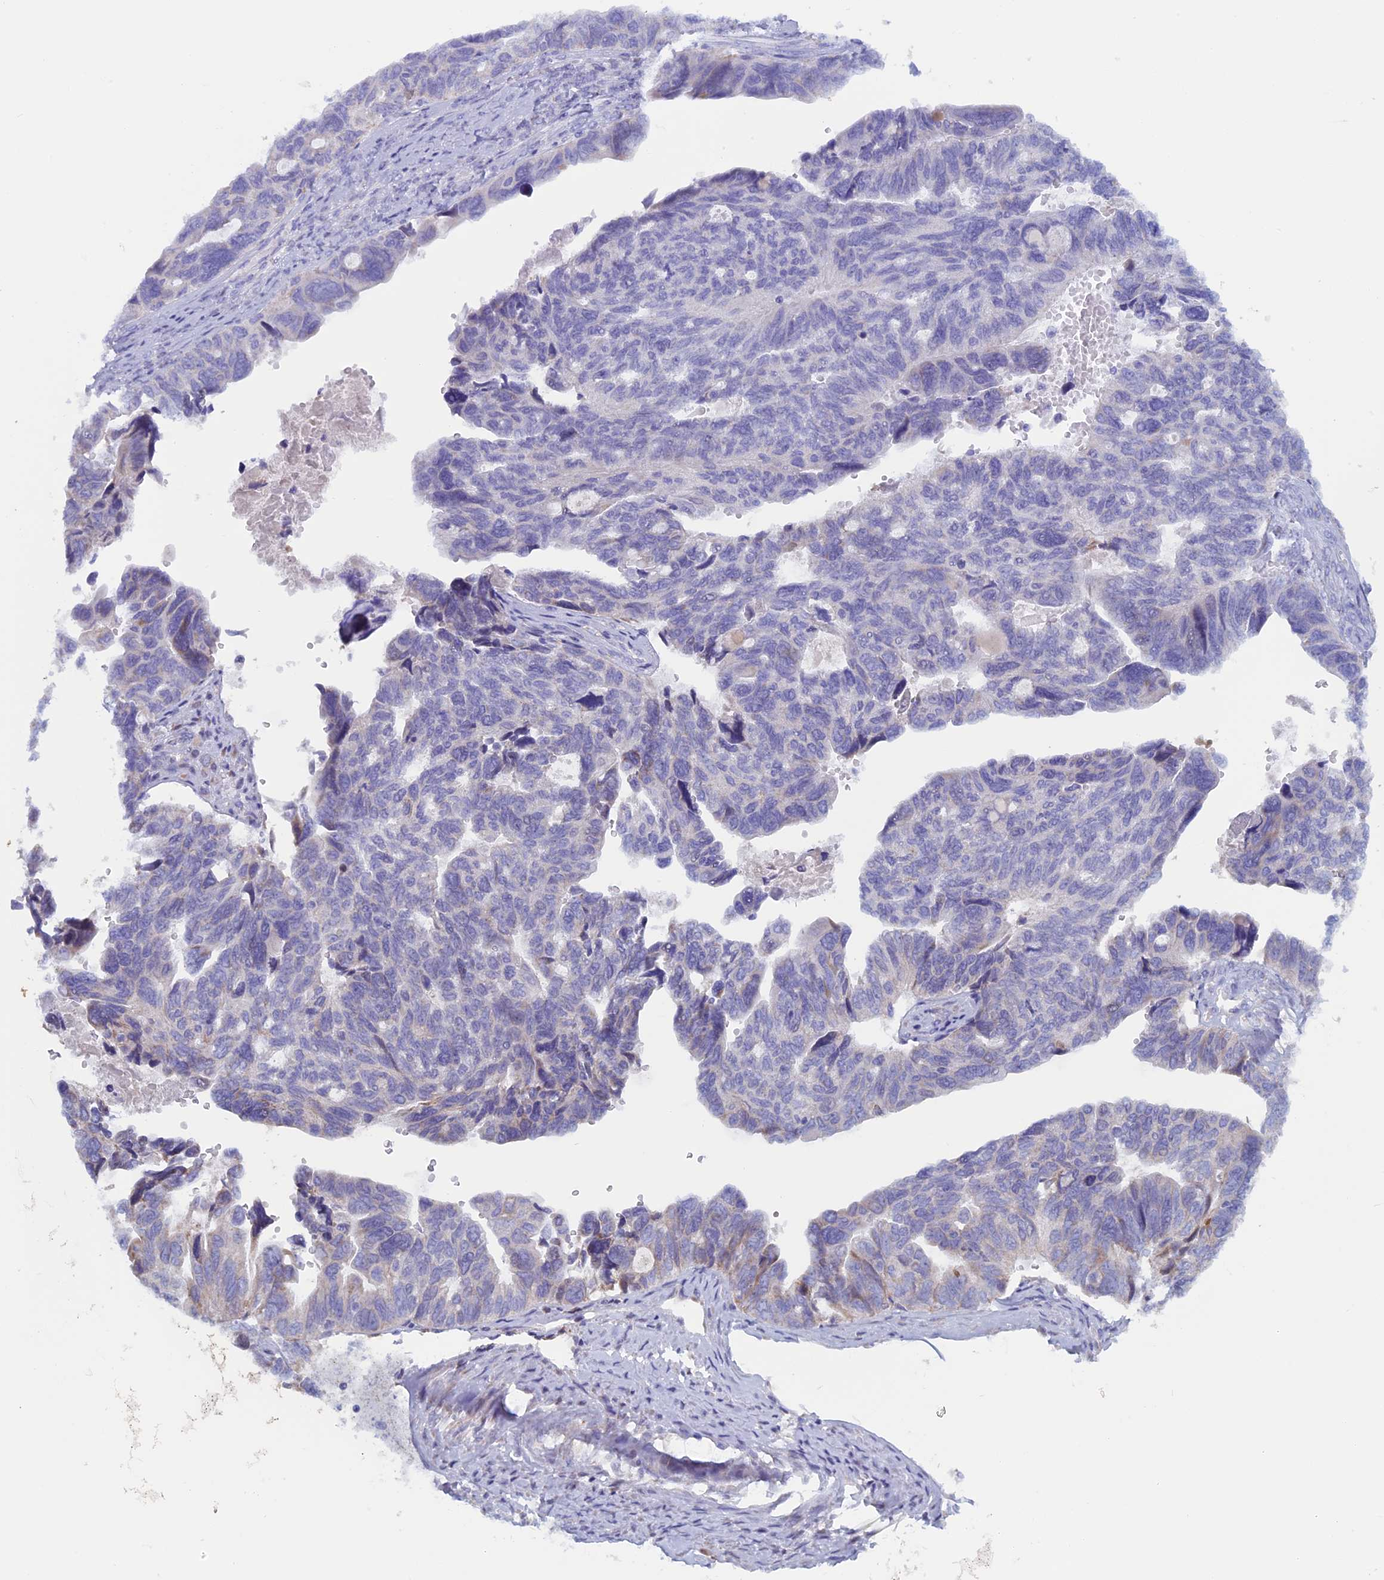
{"staining": {"intensity": "negative", "quantity": "none", "location": "none"}, "tissue": "ovarian cancer", "cell_type": "Tumor cells", "image_type": "cancer", "snomed": [{"axis": "morphology", "description": "Cystadenocarcinoma, serous, NOS"}, {"axis": "topography", "description": "Ovary"}], "caption": "The histopathology image exhibits no staining of tumor cells in ovarian cancer (serous cystadenocarcinoma).", "gene": "NIBAN3", "patient": {"sex": "female", "age": 79}}